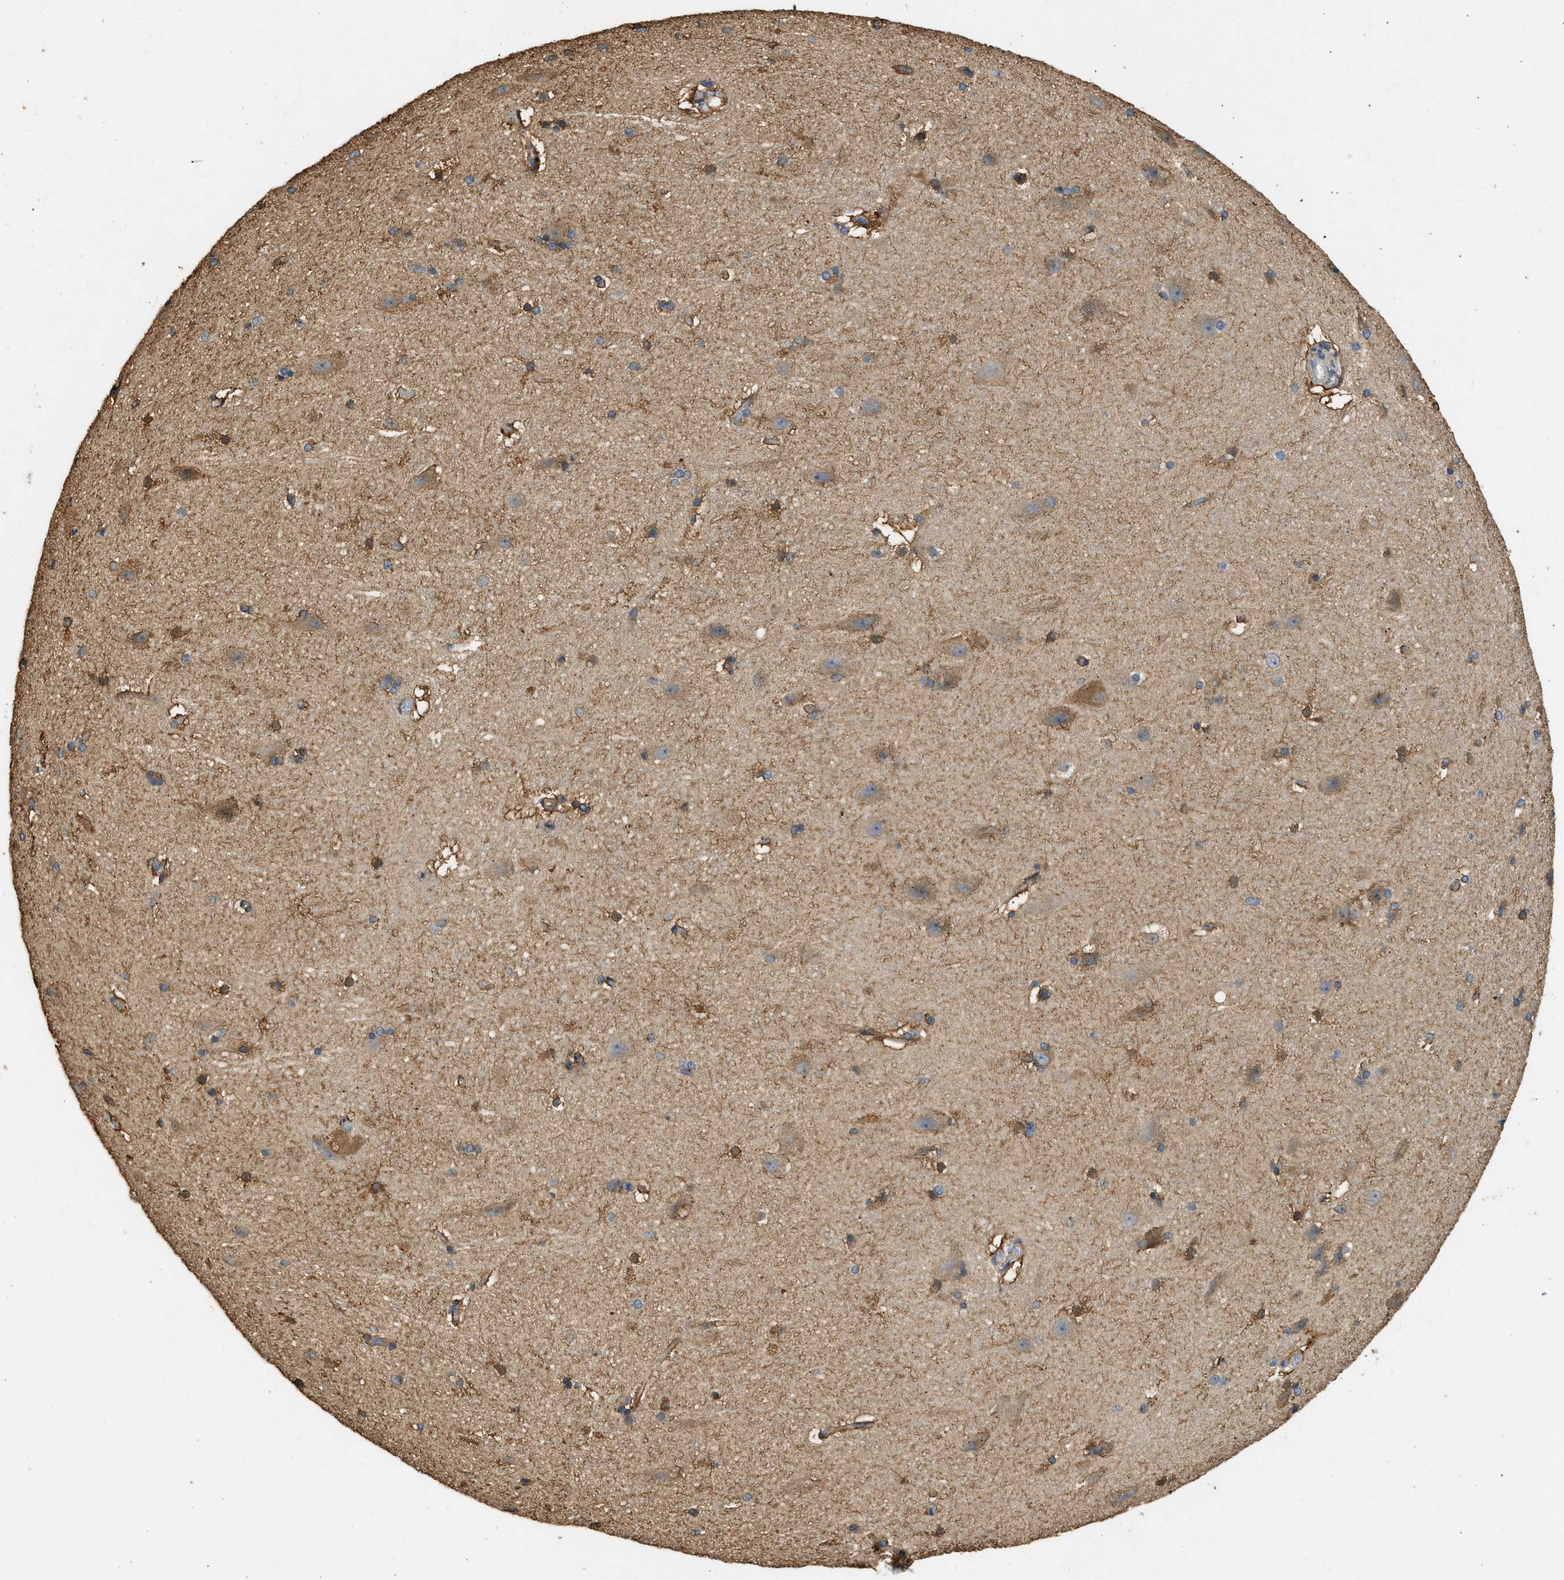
{"staining": {"intensity": "strong", "quantity": ">75%", "location": "cytoplasmic/membranous"}, "tissue": "cerebral cortex", "cell_type": "Endothelial cells", "image_type": "normal", "snomed": [{"axis": "morphology", "description": "Normal tissue, NOS"}, {"axis": "topography", "description": "Cerebral cortex"}, {"axis": "topography", "description": "Hippocampus"}], "caption": "Immunohistochemical staining of unremarkable cerebral cortex demonstrates >75% levels of strong cytoplasmic/membranous protein staining in about >75% of endothelial cells.", "gene": "CTSB", "patient": {"sex": "female", "age": 19}}